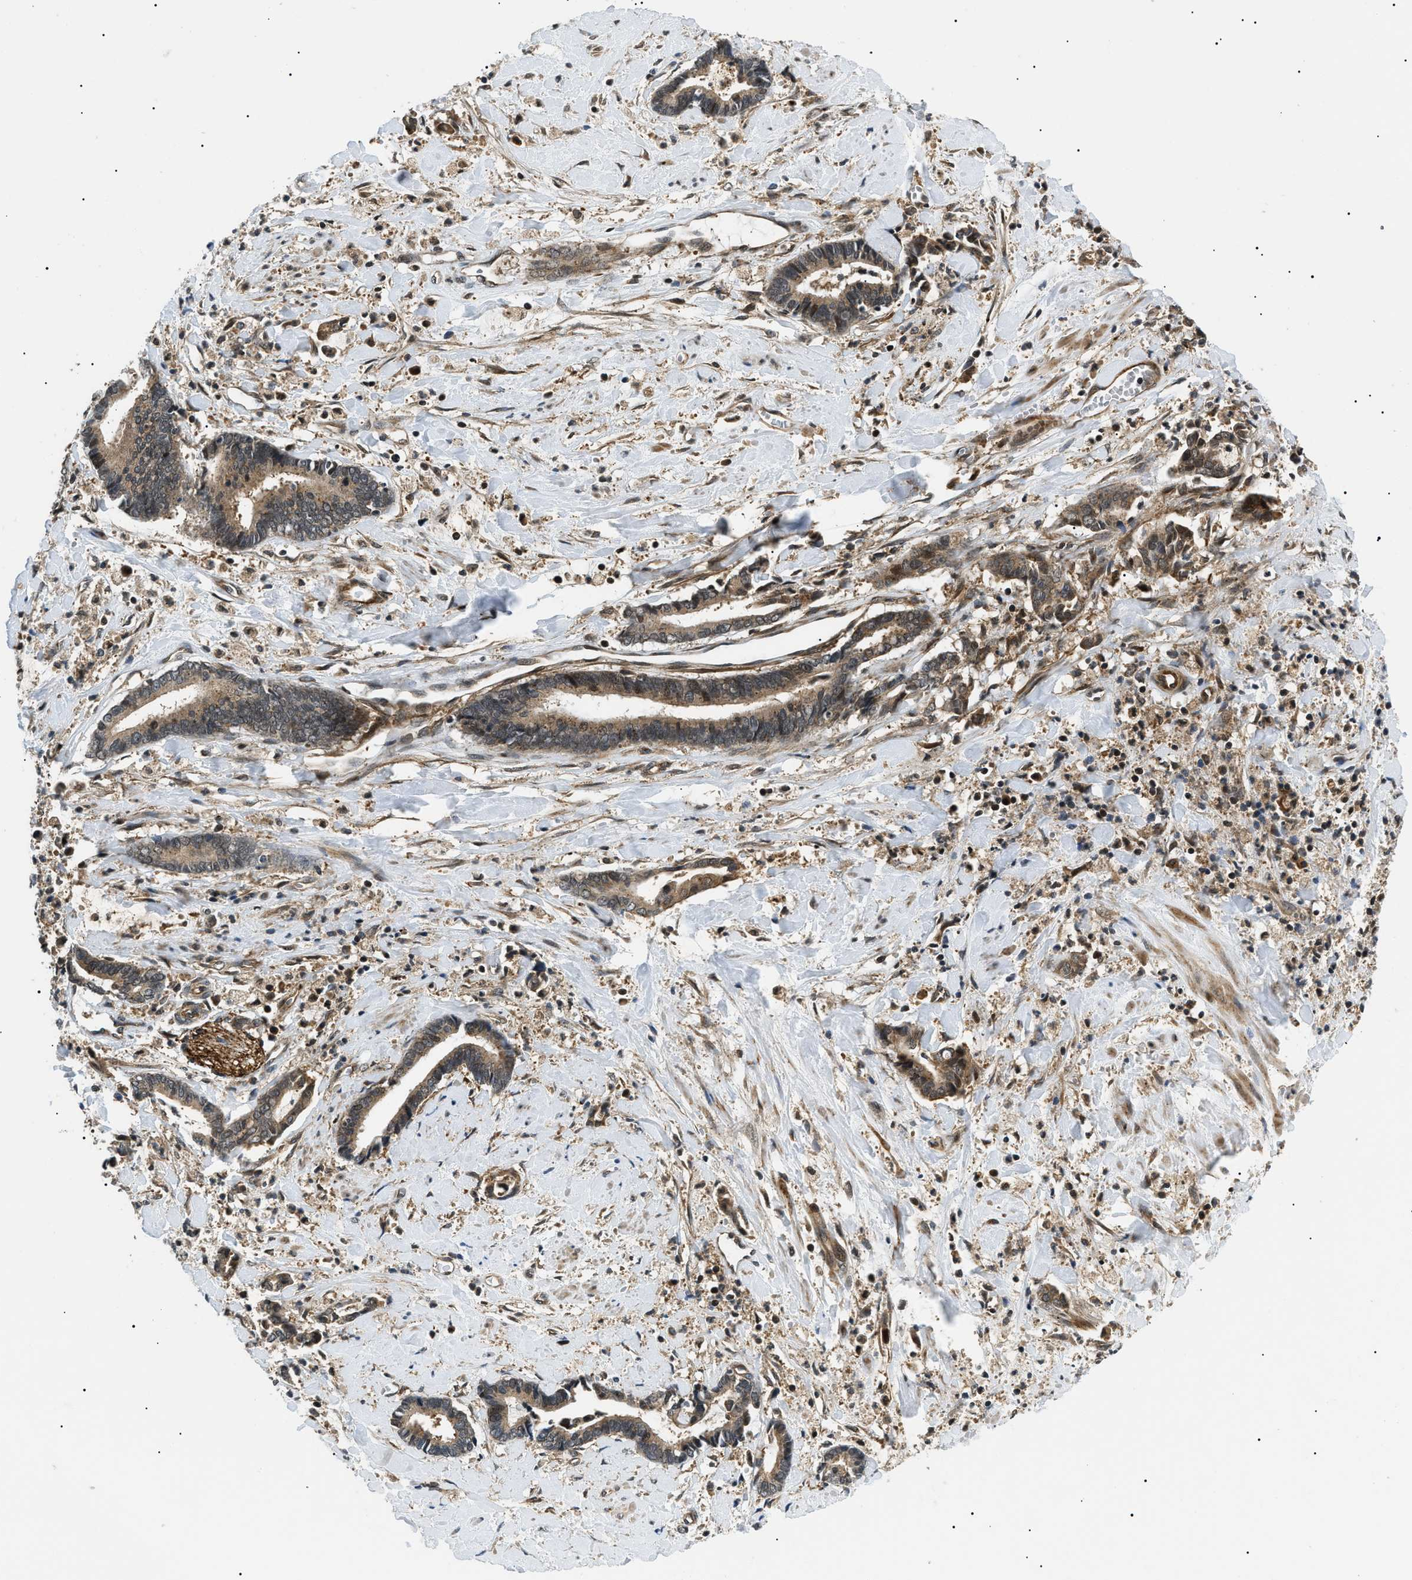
{"staining": {"intensity": "moderate", "quantity": ">75%", "location": "cytoplasmic/membranous"}, "tissue": "cervical cancer", "cell_type": "Tumor cells", "image_type": "cancer", "snomed": [{"axis": "morphology", "description": "Adenocarcinoma, NOS"}, {"axis": "topography", "description": "Cervix"}], "caption": "High-power microscopy captured an IHC histopathology image of cervical cancer (adenocarcinoma), revealing moderate cytoplasmic/membranous positivity in about >75% of tumor cells.", "gene": "ATP6AP1", "patient": {"sex": "female", "age": 44}}